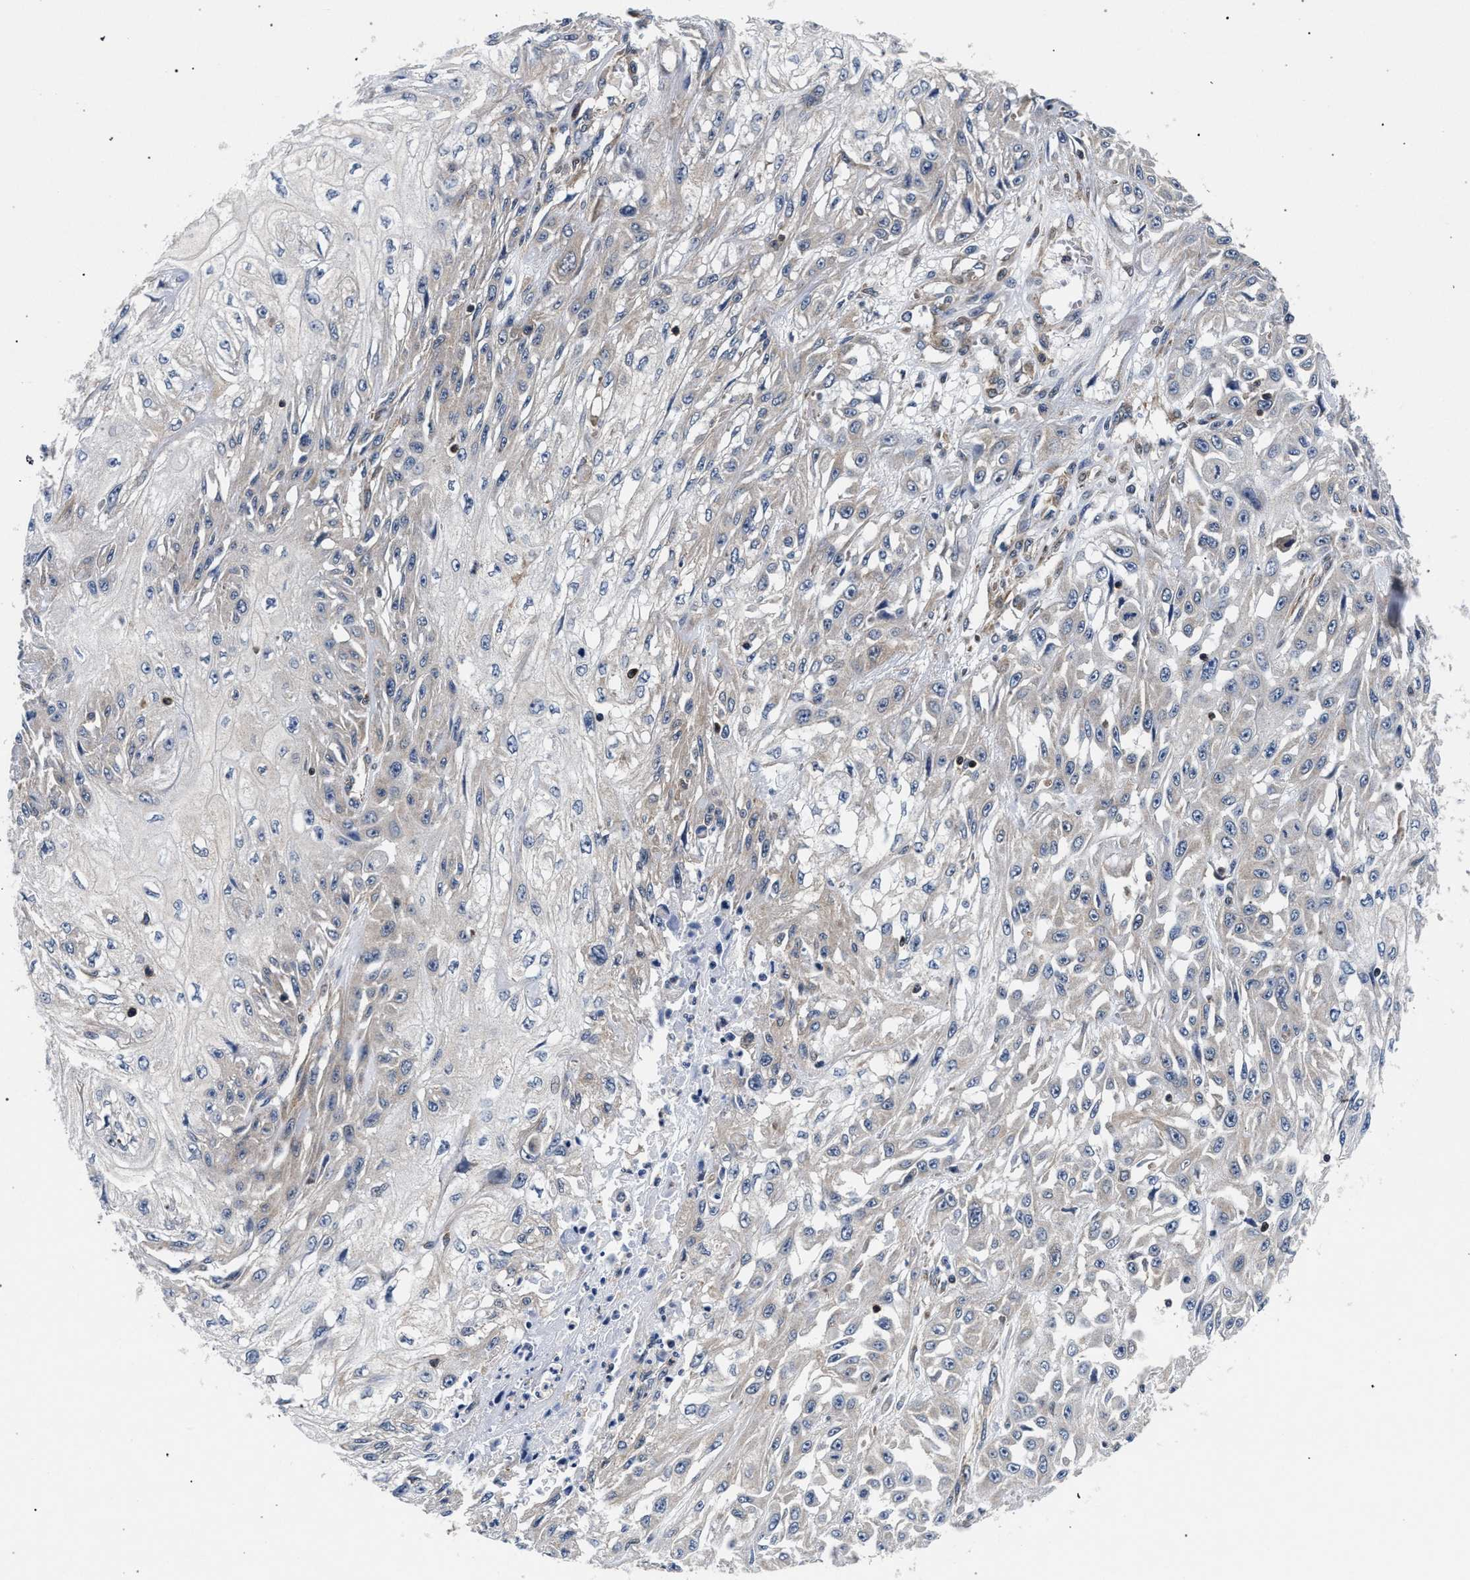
{"staining": {"intensity": "negative", "quantity": "none", "location": "none"}, "tissue": "skin cancer", "cell_type": "Tumor cells", "image_type": "cancer", "snomed": [{"axis": "morphology", "description": "Squamous cell carcinoma, NOS"}, {"axis": "morphology", "description": "Squamous cell carcinoma, metastatic, NOS"}, {"axis": "topography", "description": "Skin"}, {"axis": "topography", "description": "Lymph node"}], "caption": "High magnification brightfield microscopy of skin cancer (metastatic squamous cell carcinoma) stained with DAB (3,3'-diaminobenzidine) (brown) and counterstained with hematoxylin (blue): tumor cells show no significant expression.", "gene": "LASP1", "patient": {"sex": "male", "age": 75}}